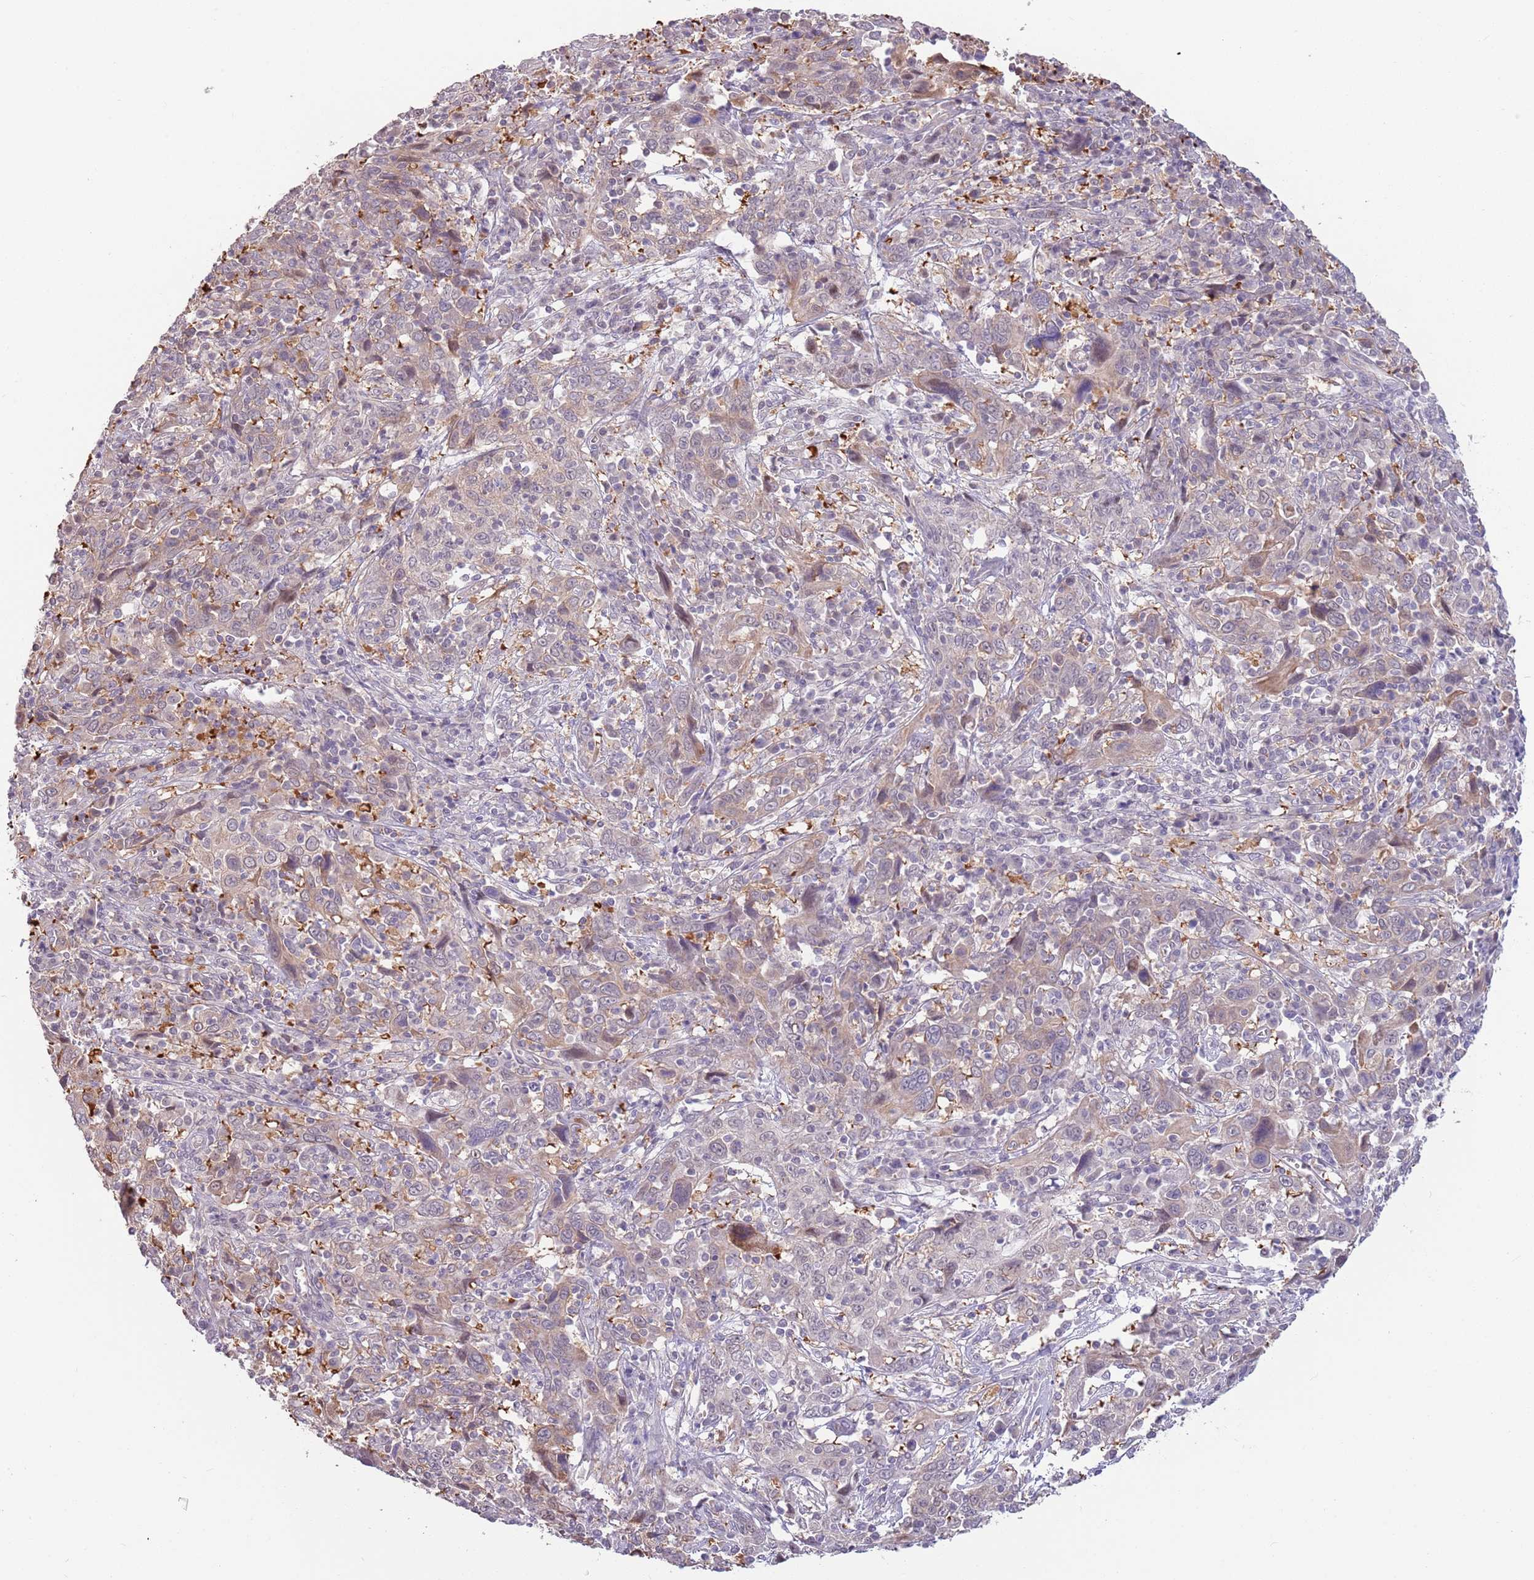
{"staining": {"intensity": "weak", "quantity": "<25%", "location": "cytoplasmic/membranous"}, "tissue": "cervical cancer", "cell_type": "Tumor cells", "image_type": "cancer", "snomed": [{"axis": "morphology", "description": "Squamous cell carcinoma, NOS"}, {"axis": "topography", "description": "Cervix"}], "caption": "This is an IHC histopathology image of cervical cancer (squamous cell carcinoma). There is no positivity in tumor cells.", "gene": "LDHD", "patient": {"sex": "female", "age": 46}}